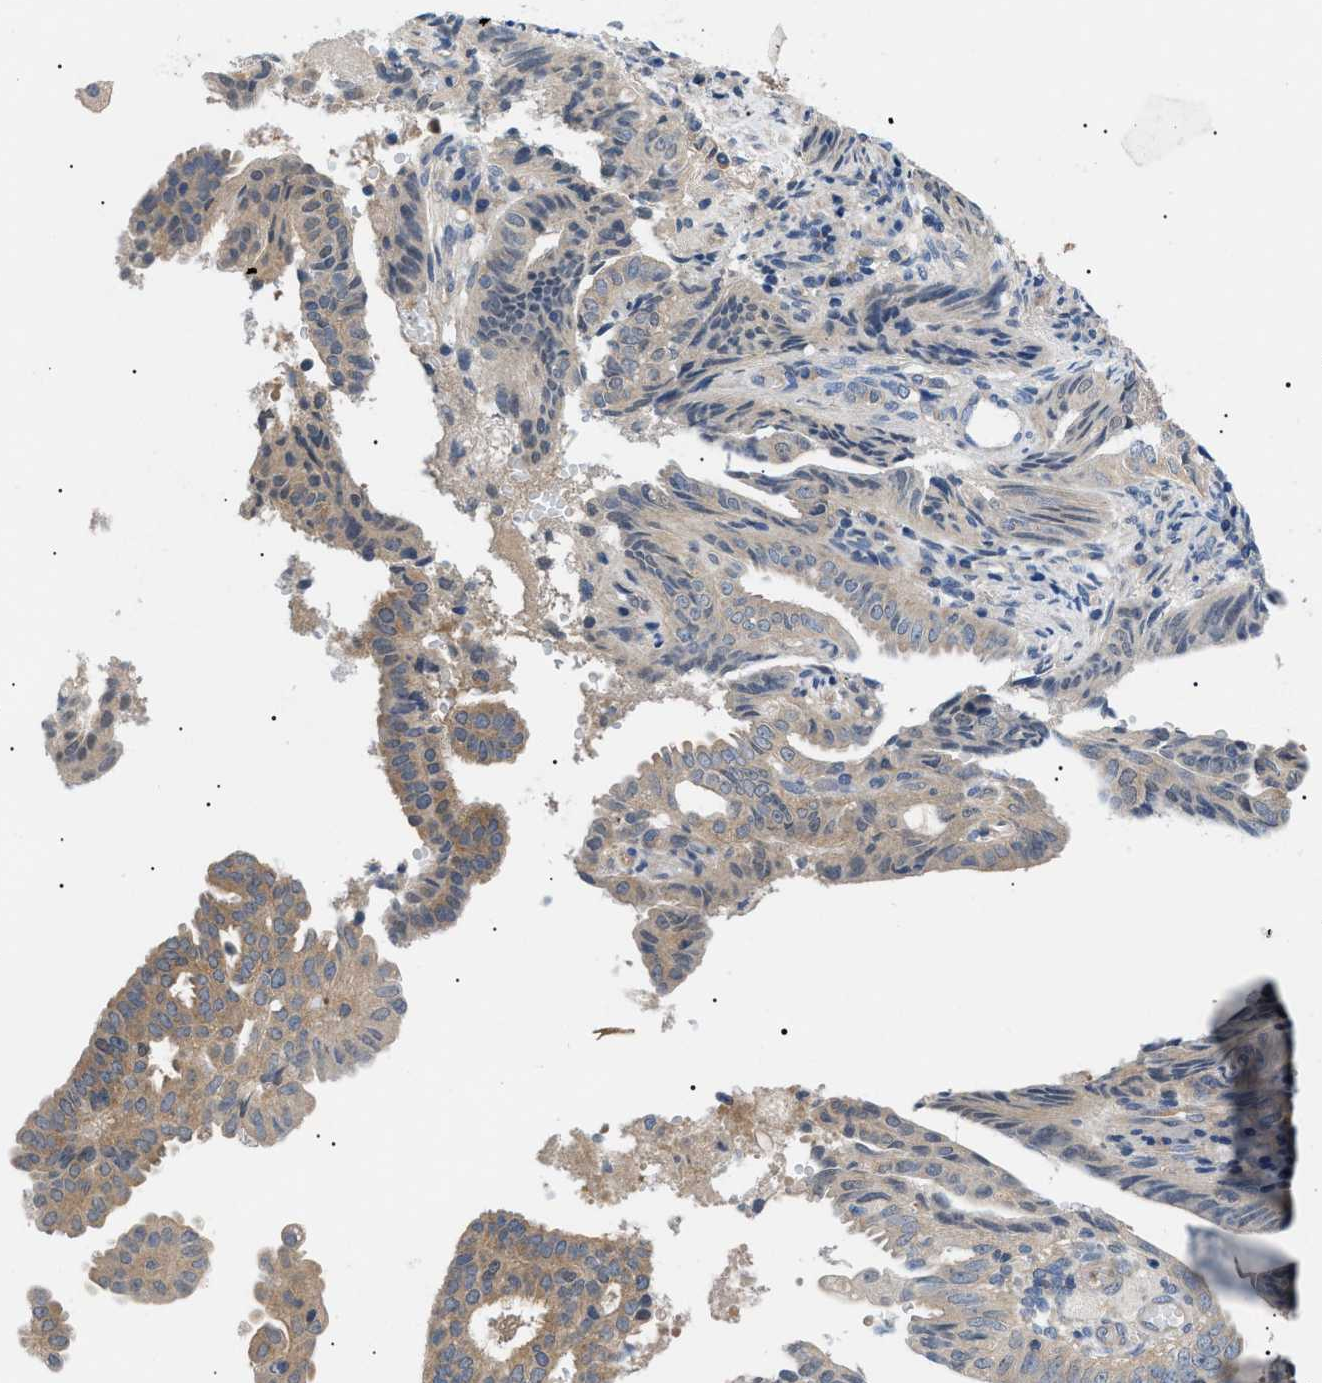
{"staining": {"intensity": "weak", "quantity": ">75%", "location": "cytoplasmic/membranous"}, "tissue": "endometrial cancer", "cell_type": "Tumor cells", "image_type": "cancer", "snomed": [{"axis": "morphology", "description": "Adenocarcinoma, NOS"}, {"axis": "topography", "description": "Endometrium"}], "caption": "IHC of human endometrial adenocarcinoma demonstrates low levels of weak cytoplasmic/membranous positivity in approximately >75% of tumor cells.", "gene": "RIPK1", "patient": {"sex": "female", "age": 58}}